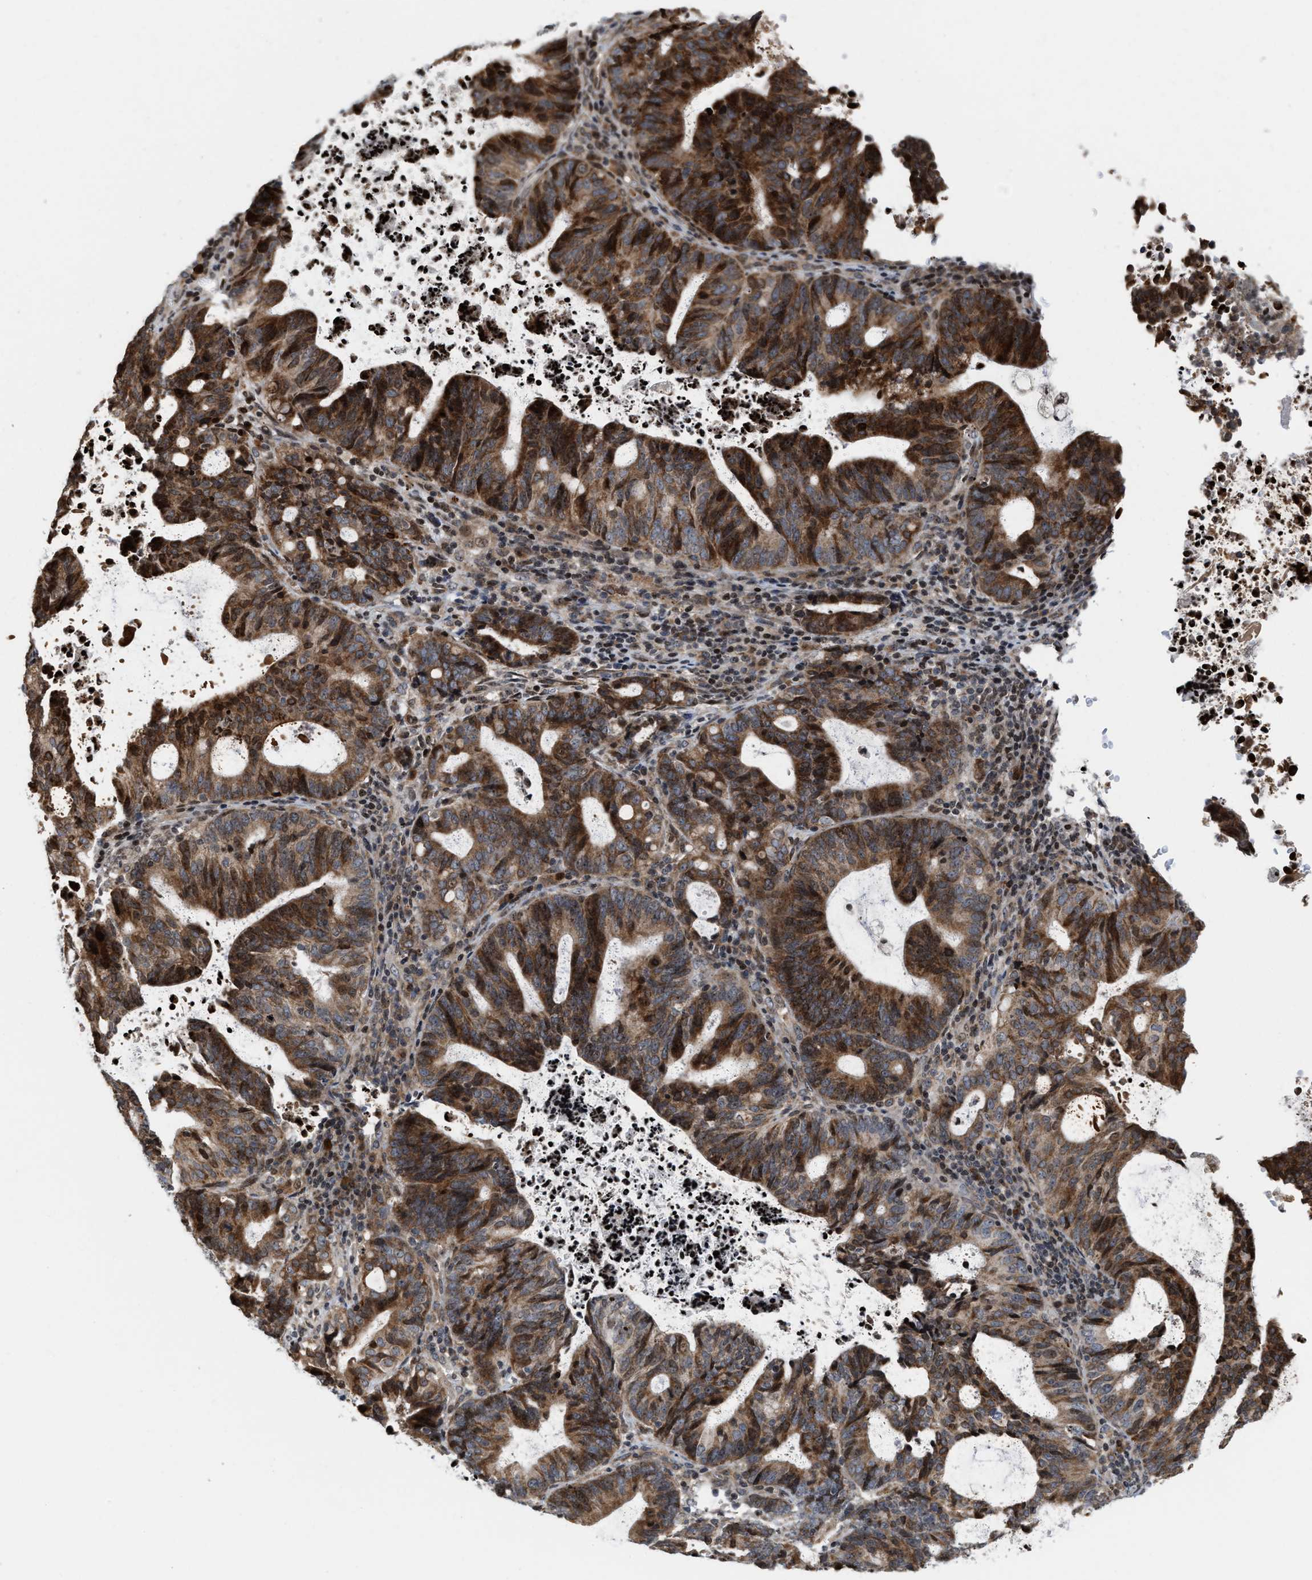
{"staining": {"intensity": "strong", "quantity": ">75%", "location": "cytoplasmic/membranous"}, "tissue": "endometrial cancer", "cell_type": "Tumor cells", "image_type": "cancer", "snomed": [{"axis": "morphology", "description": "Adenocarcinoma, NOS"}, {"axis": "topography", "description": "Uterus"}], "caption": "DAB immunohistochemical staining of endometrial cancer (adenocarcinoma) shows strong cytoplasmic/membranous protein staining in approximately >75% of tumor cells.", "gene": "PDZD2", "patient": {"sex": "female", "age": 83}}